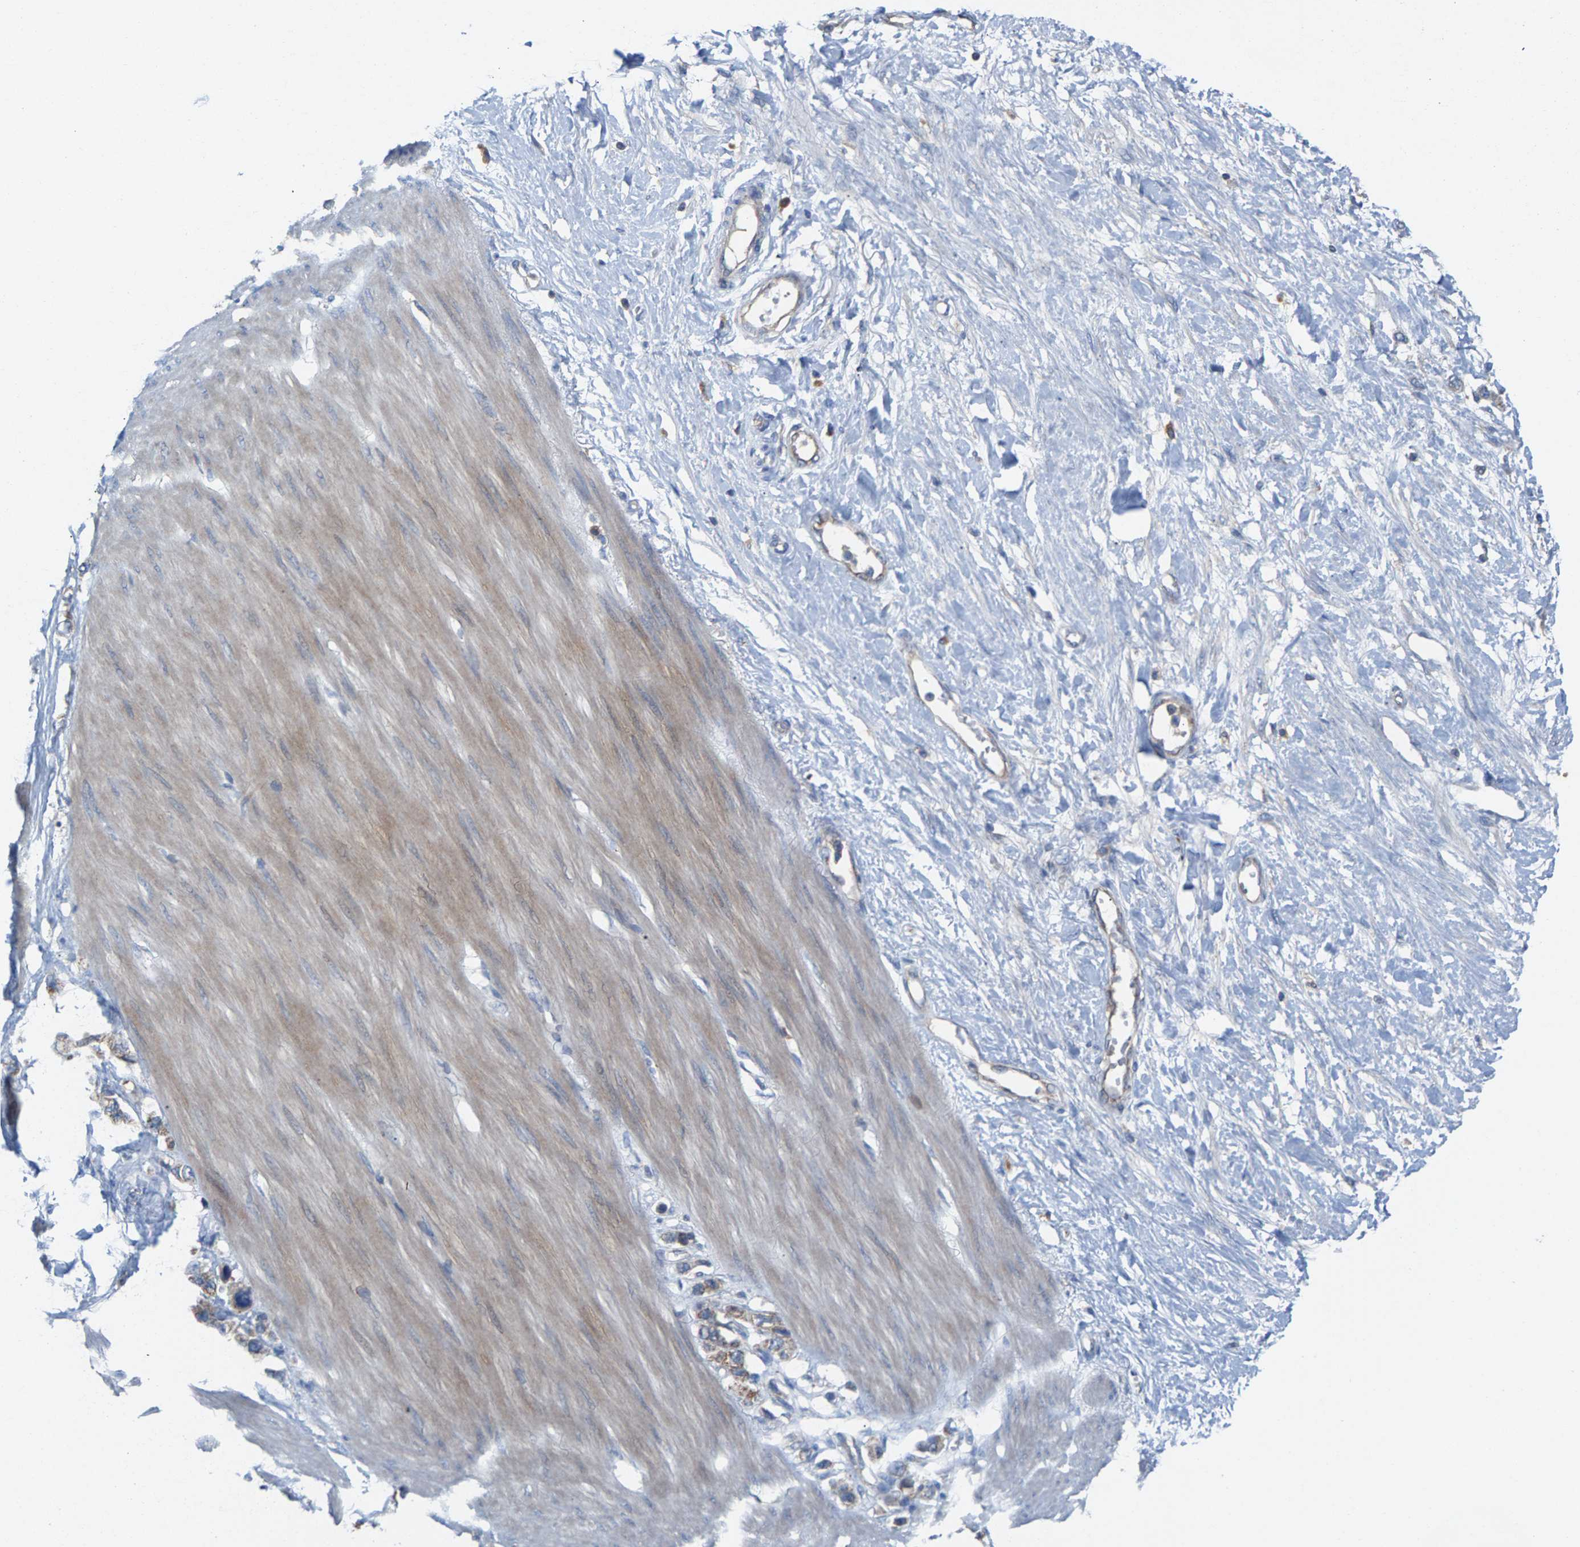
{"staining": {"intensity": "weak", "quantity": ">75%", "location": "cytoplasmic/membranous"}, "tissue": "stomach cancer", "cell_type": "Tumor cells", "image_type": "cancer", "snomed": [{"axis": "morphology", "description": "Adenocarcinoma, NOS"}, {"axis": "topography", "description": "Stomach"}], "caption": "A micrograph showing weak cytoplasmic/membranous expression in about >75% of tumor cells in adenocarcinoma (stomach), as visualized by brown immunohistochemical staining.", "gene": "MRM1", "patient": {"sex": "female", "age": 65}}